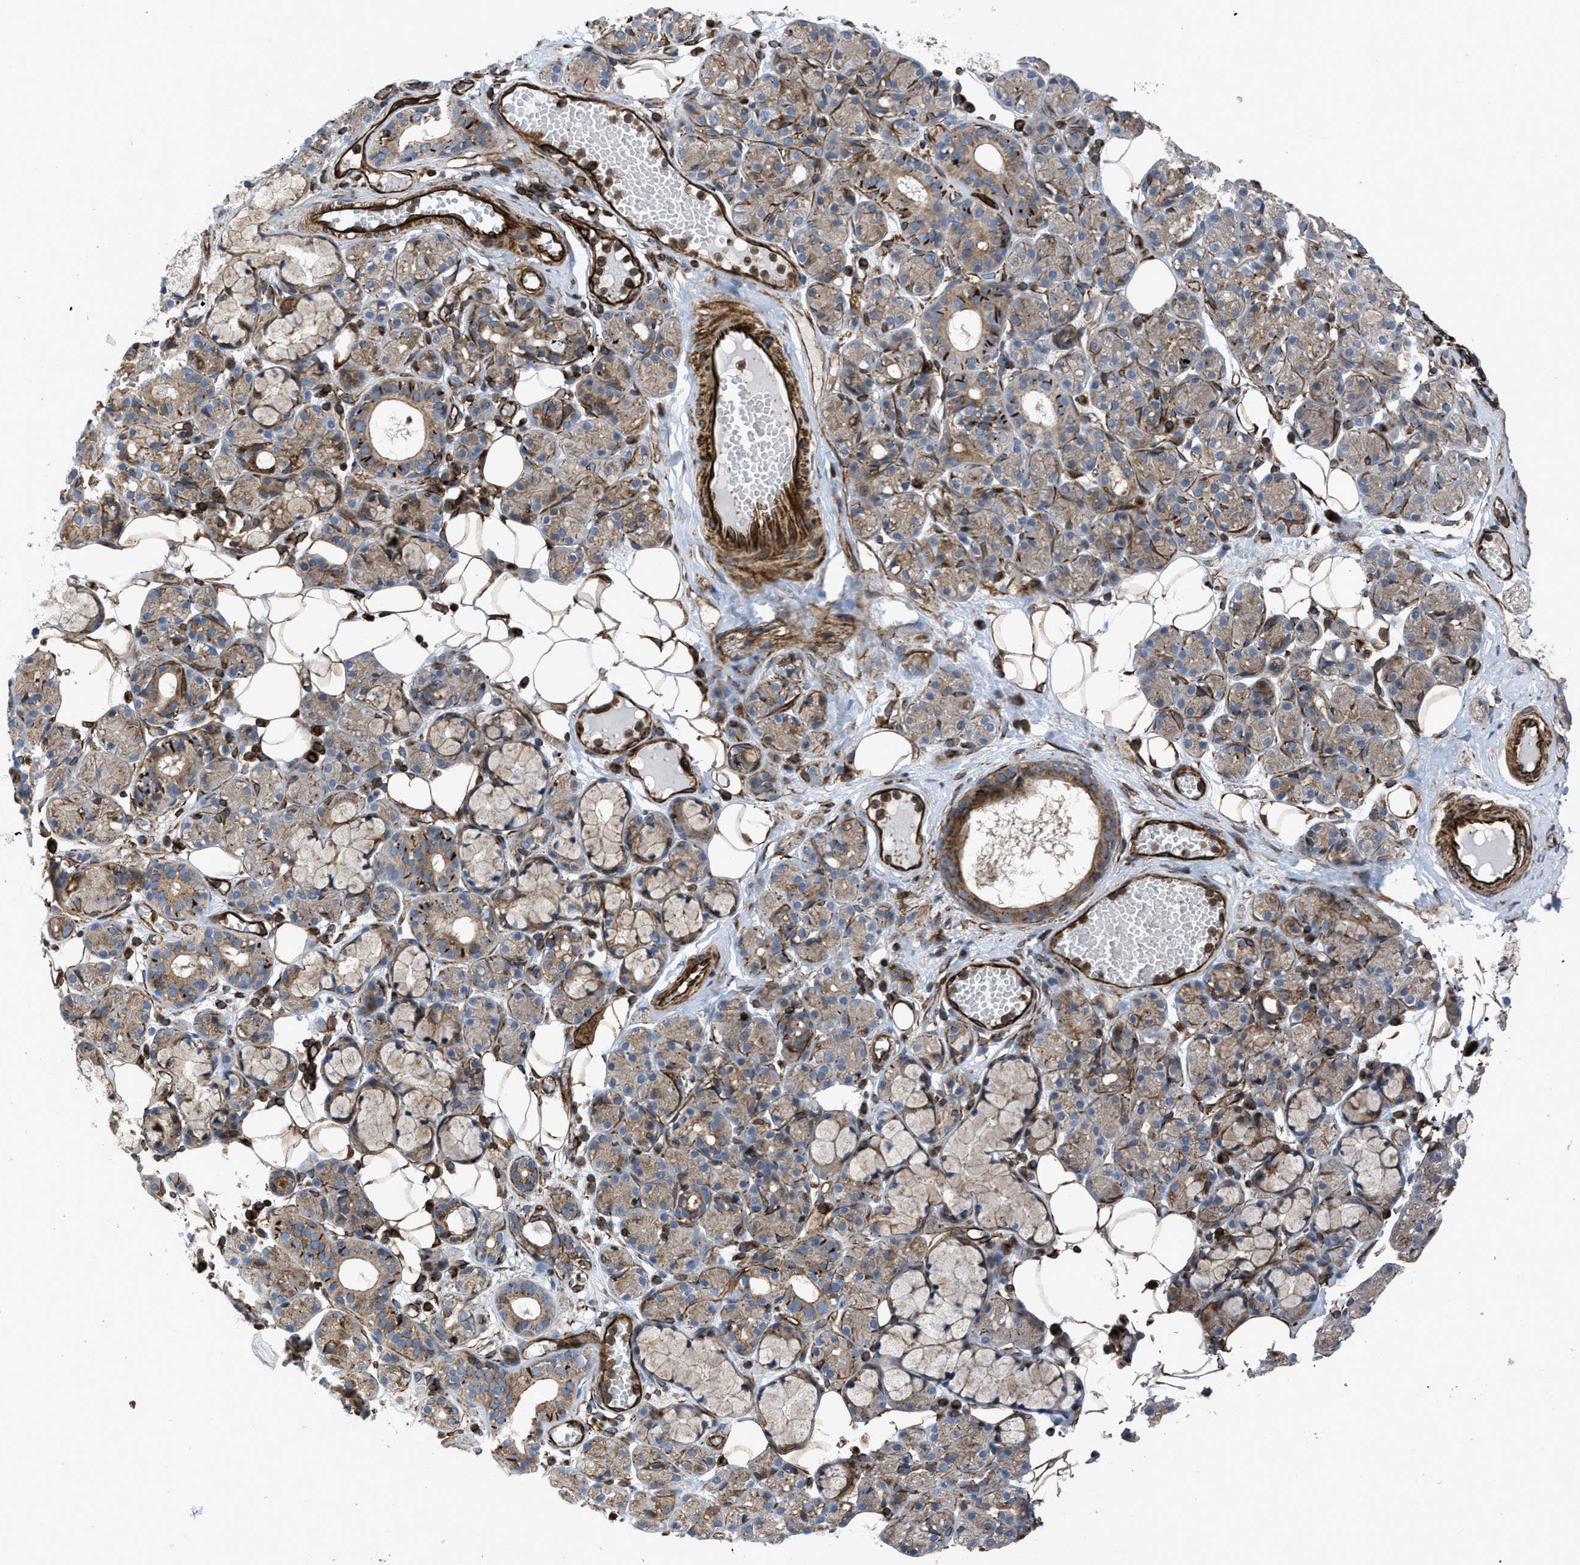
{"staining": {"intensity": "moderate", "quantity": "25%-75%", "location": "cytoplasmic/membranous"}, "tissue": "salivary gland", "cell_type": "Glandular cells", "image_type": "normal", "snomed": [{"axis": "morphology", "description": "Normal tissue, NOS"}, {"axis": "topography", "description": "Salivary gland"}], "caption": "Immunohistochemistry (IHC) (DAB (3,3'-diaminobenzidine)) staining of unremarkable human salivary gland exhibits moderate cytoplasmic/membranous protein expression in about 25%-75% of glandular cells. Nuclei are stained in blue.", "gene": "PTPRE", "patient": {"sex": "male", "age": 63}}